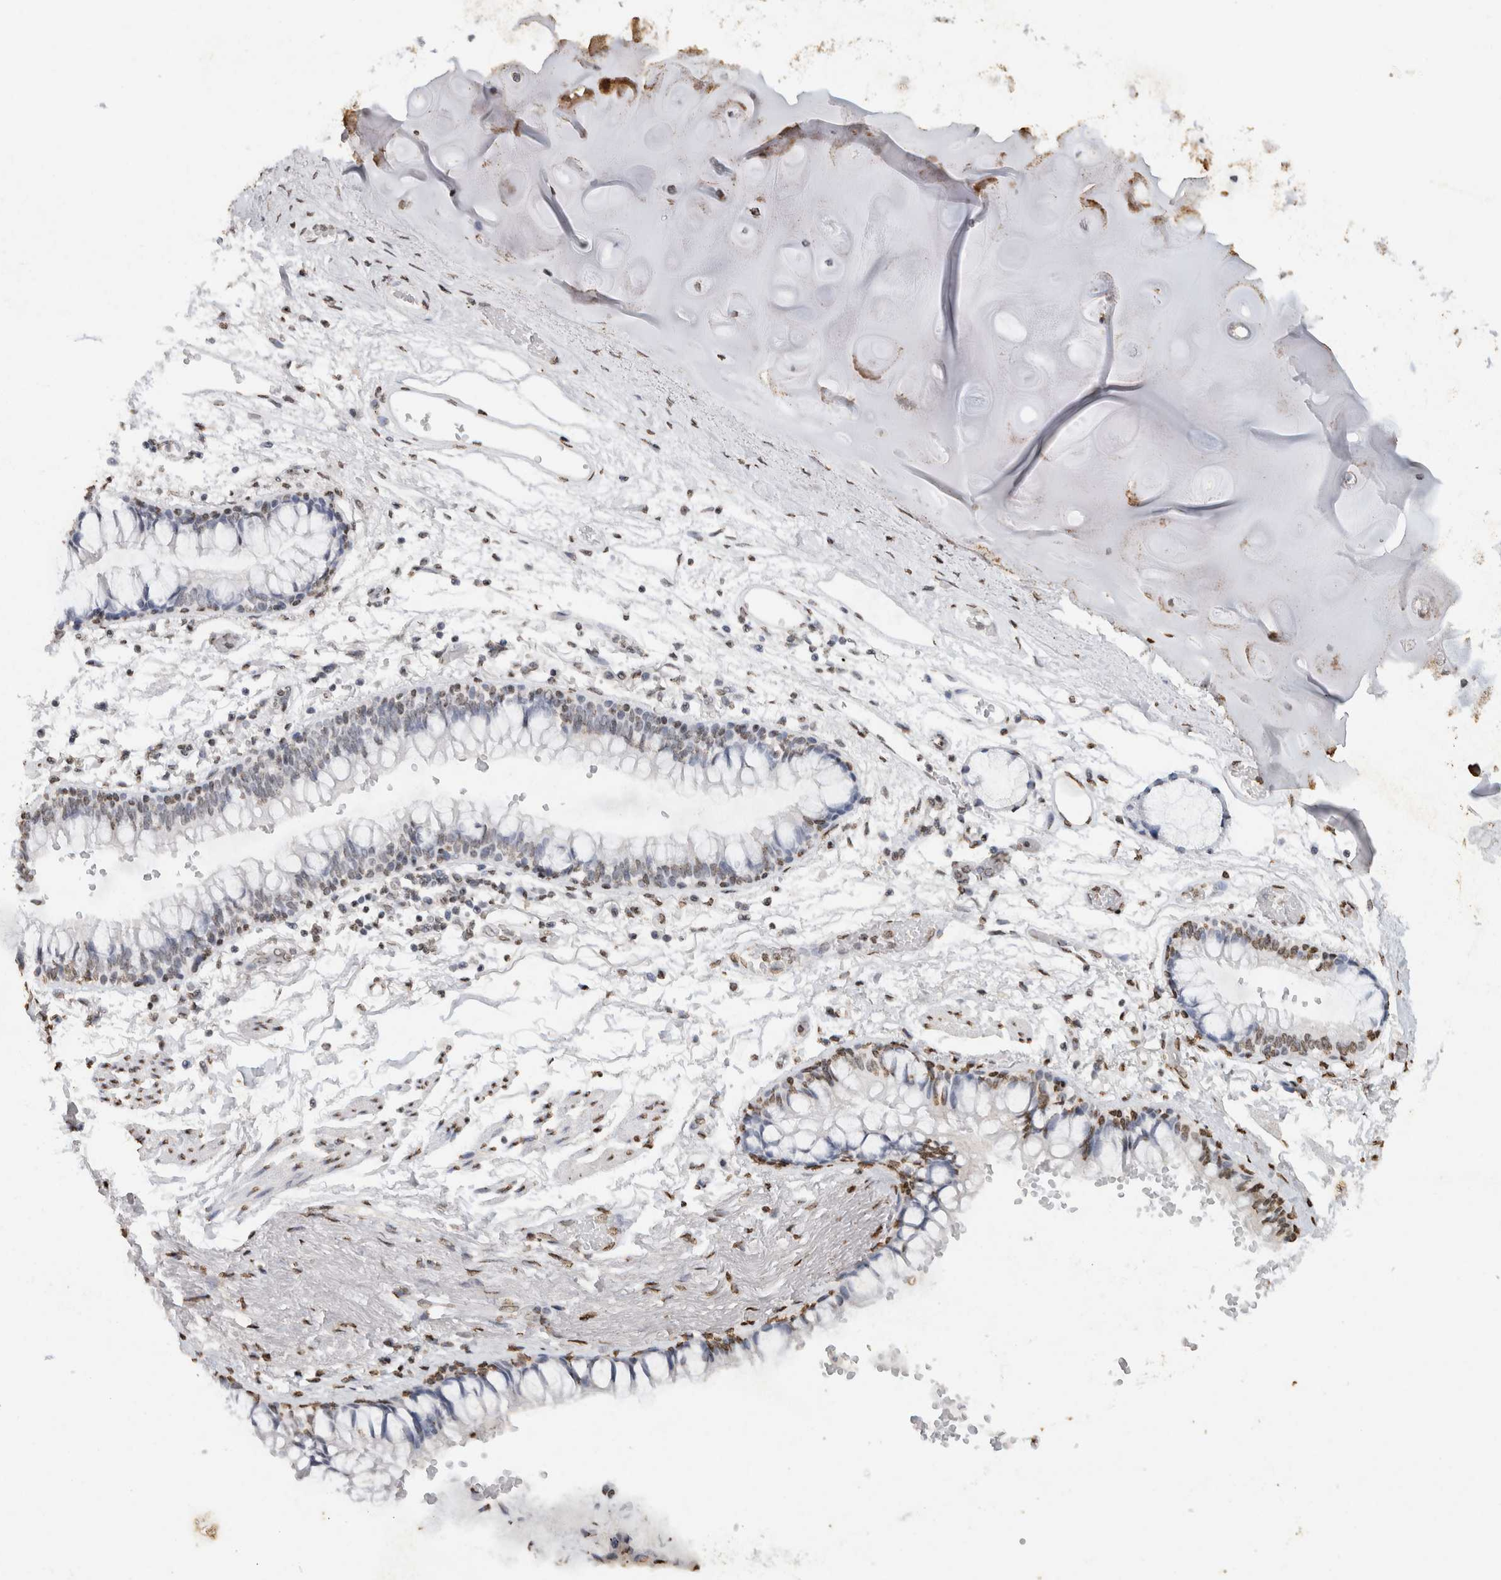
{"staining": {"intensity": "moderate", "quantity": "<25%", "location": "cytoplasmic/membranous"}, "tissue": "adipose tissue", "cell_type": "Adipocytes", "image_type": "normal", "snomed": [{"axis": "morphology", "description": "Normal tissue, NOS"}, {"axis": "topography", "description": "Cartilage tissue"}, {"axis": "topography", "description": "Bronchus"}], "caption": "A brown stain highlights moderate cytoplasmic/membranous positivity of a protein in adipocytes of unremarkable adipose tissue. Immunohistochemistry (ihc) stains the protein of interest in brown and the nuclei are stained blue.", "gene": "CNTN1", "patient": {"sex": "female", "age": 73}}